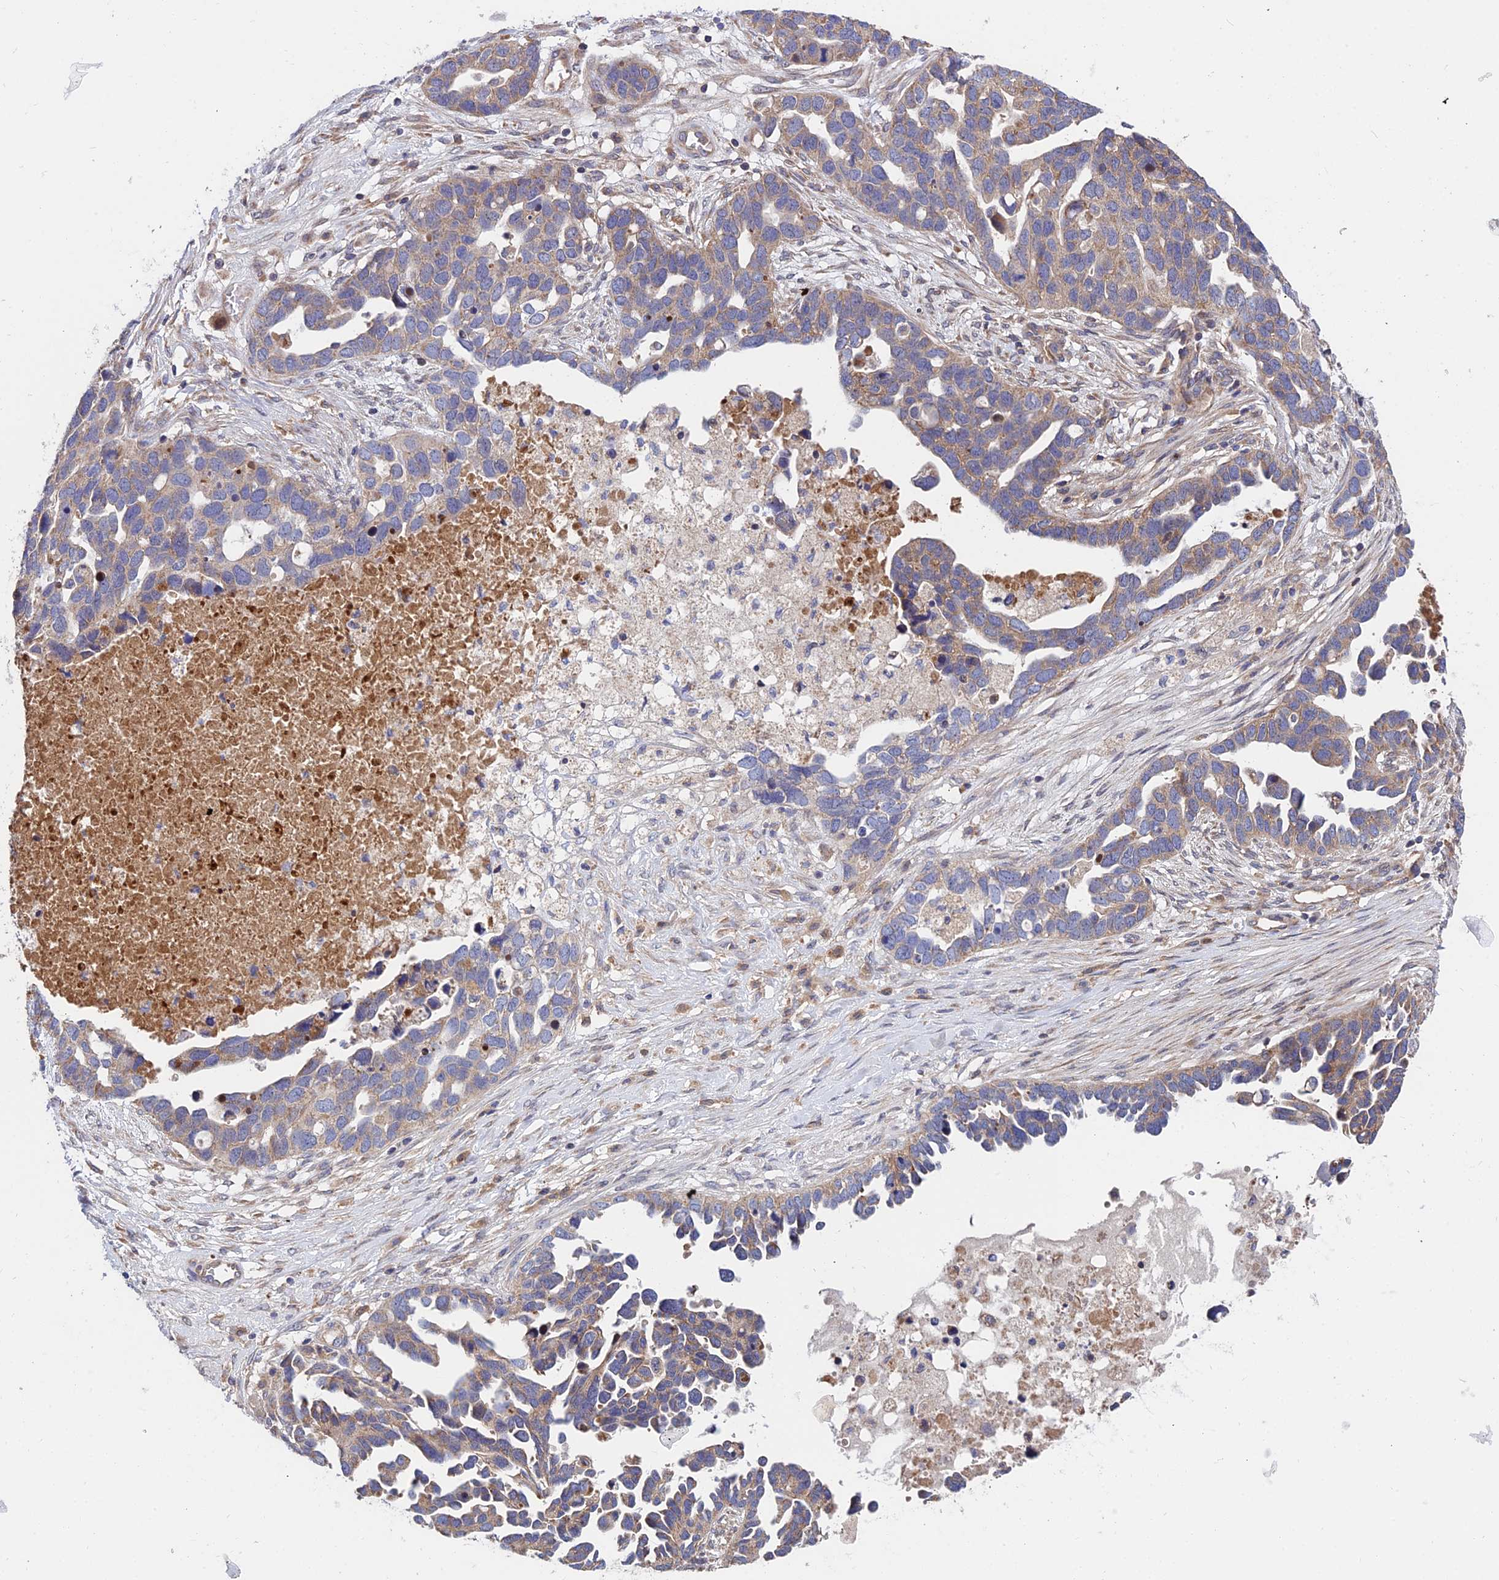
{"staining": {"intensity": "moderate", "quantity": "<25%", "location": "cytoplasmic/membranous"}, "tissue": "ovarian cancer", "cell_type": "Tumor cells", "image_type": "cancer", "snomed": [{"axis": "morphology", "description": "Cystadenocarcinoma, serous, NOS"}, {"axis": "topography", "description": "Ovary"}], "caption": "Tumor cells reveal low levels of moderate cytoplasmic/membranous expression in approximately <25% of cells in ovarian cancer (serous cystadenocarcinoma).", "gene": "CDC37L1", "patient": {"sex": "female", "age": 54}}